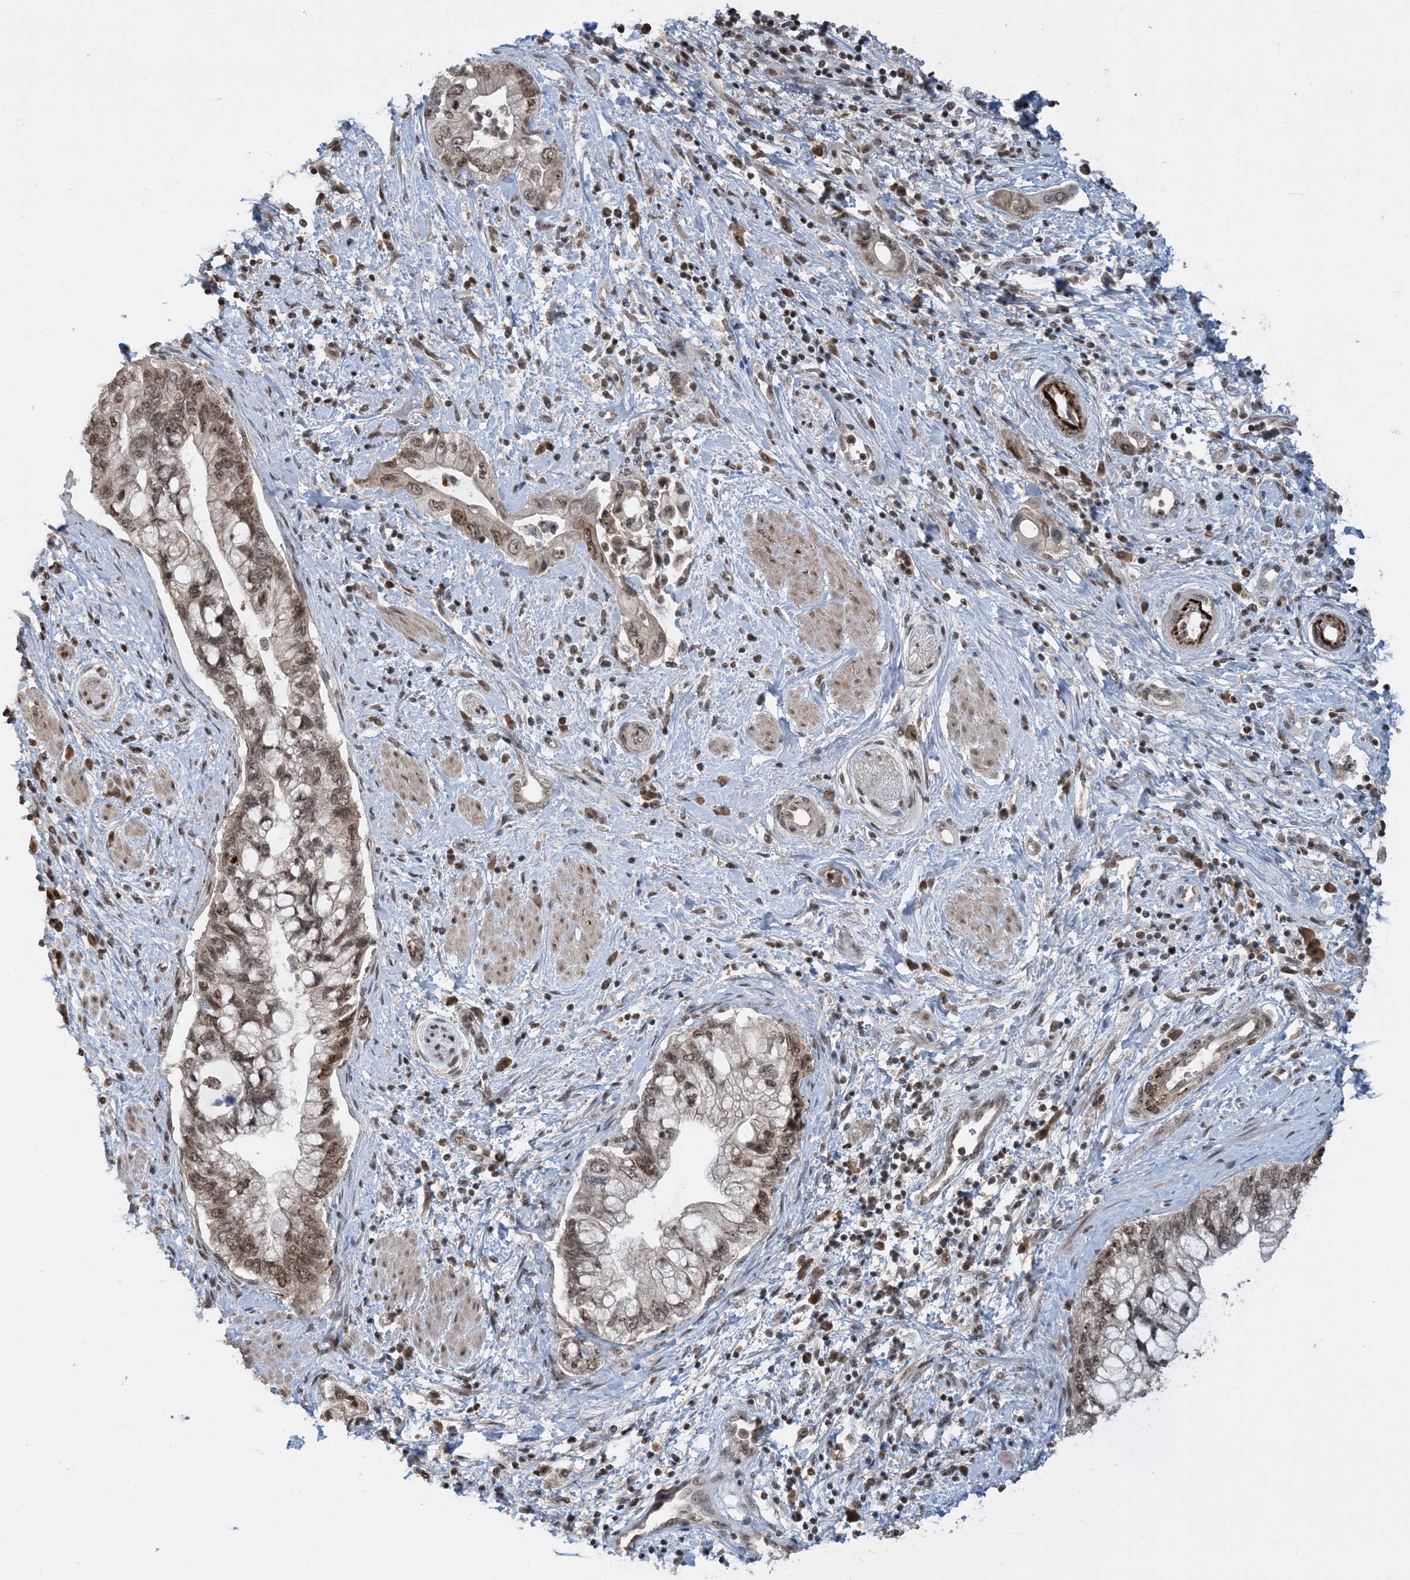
{"staining": {"intensity": "moderate", "quantity": ">75%", "location": "nuclear"}, "tissue": "pancreatic cancer", "cell_type": "Tumor cells", "image_type": "cancer", "snomed": [{"axis": "morphology", "description": "Adenocarcinoma, NOS"}, {"axis": "topography", "description": "Pancreas"}], "caption": "IHC photomicrograph of neoplastic tissue: pancreatic adenocarcinoma stained using IHC shows medium levels of moderate protein expression localized specifically in the nuclear of tumor cells, appearing as a nuclear brown color.", "gene": "ACYP2", "patient": {"sex": "female", "age": 73}}